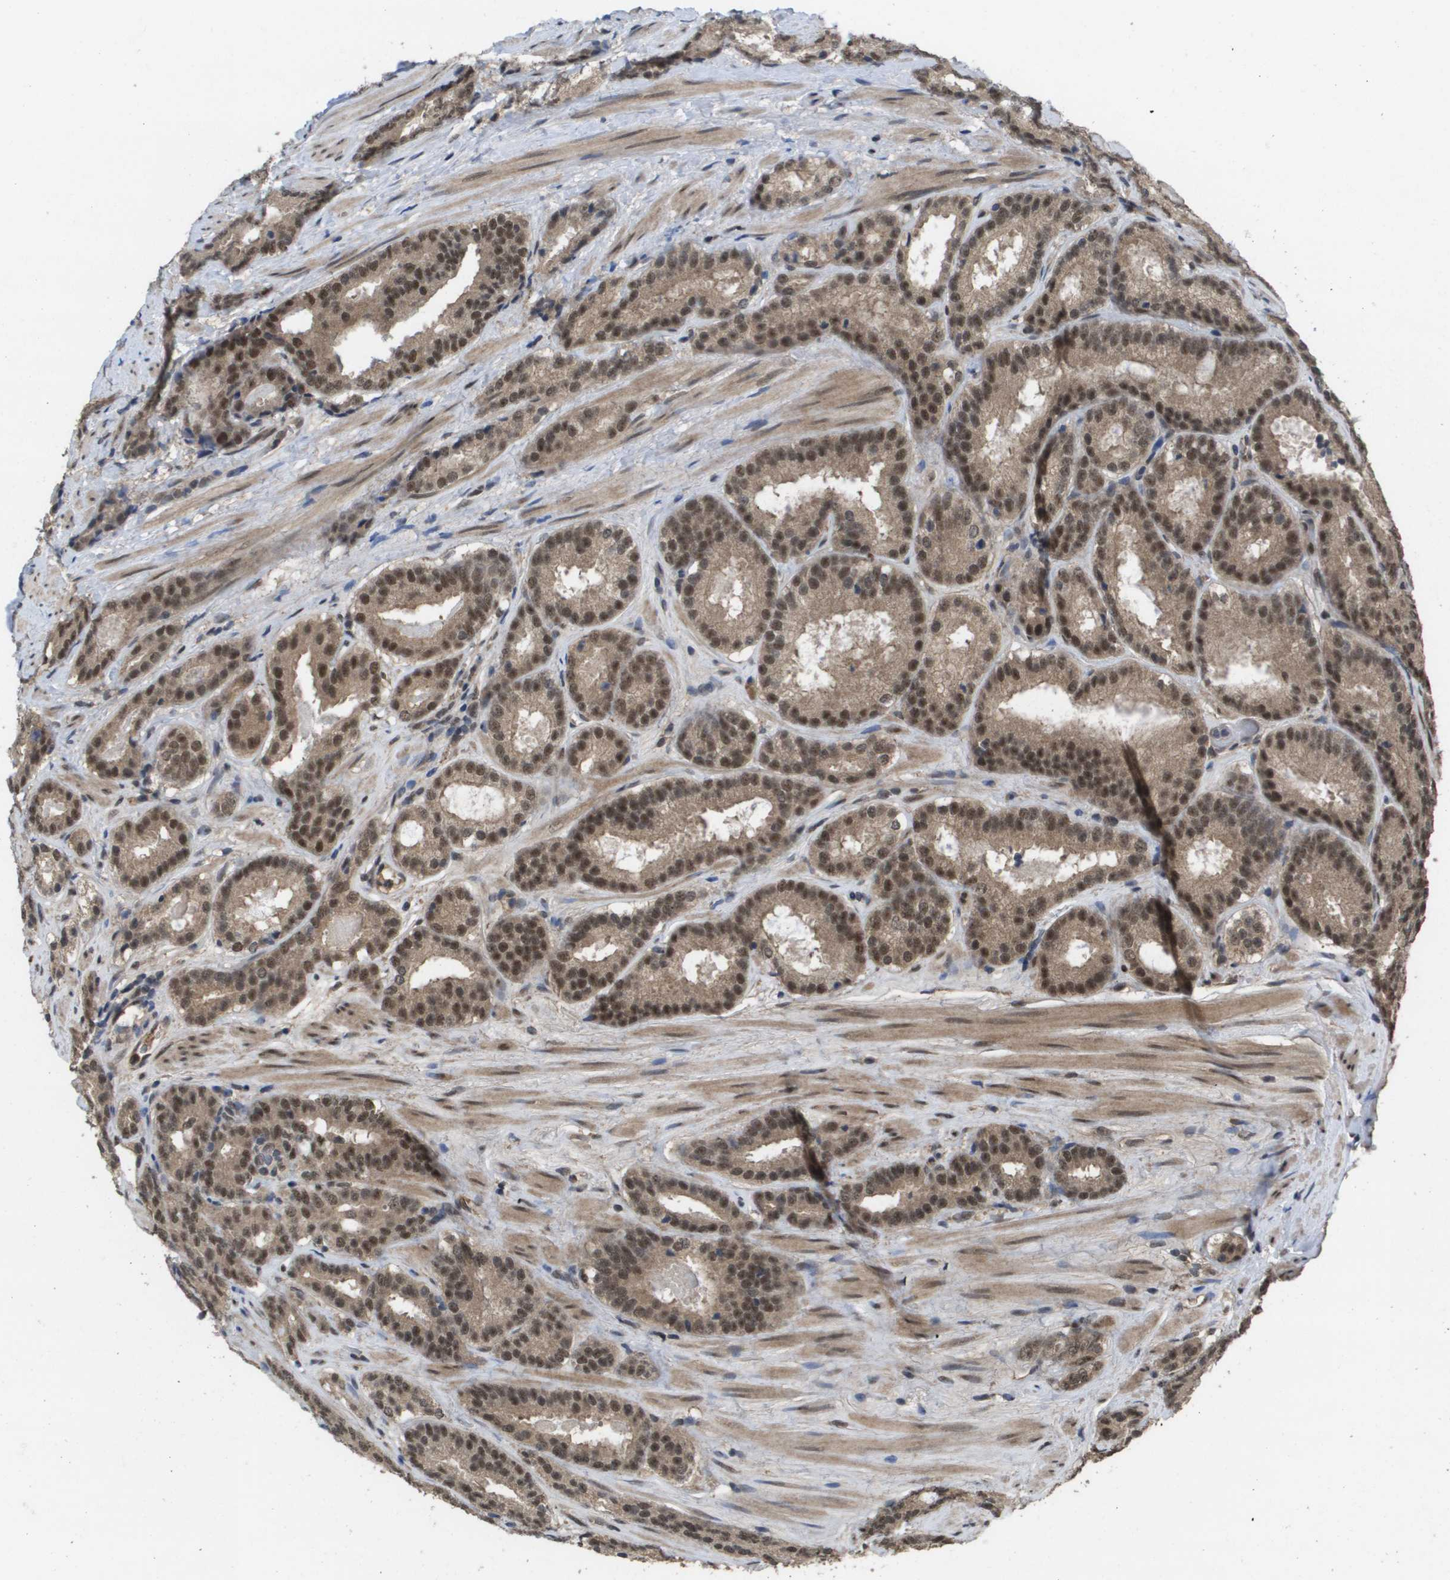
{"staining": {"intensity": "moderate", "quantity": ">75%", "location": "cytoplasmic/membranous,nuclear"}, "tissue": "prostate cancer", "cell_type": "Tumor cells", "image_type": "cancer", "snomed": [{"axis": "morphology", "description": "Adenocarcinoma, Low grade"}, {"axis": "topography", "description": "Prostate"}], "caption": "Immunohistochemistry of human prostate cancer reveals medium levels of moderate cytoplasmic/membranous and nuclear staining in about >75% of tumor cells.", "gene": "AMBRA1", "patient": {"sex": "male", "age": 69}}